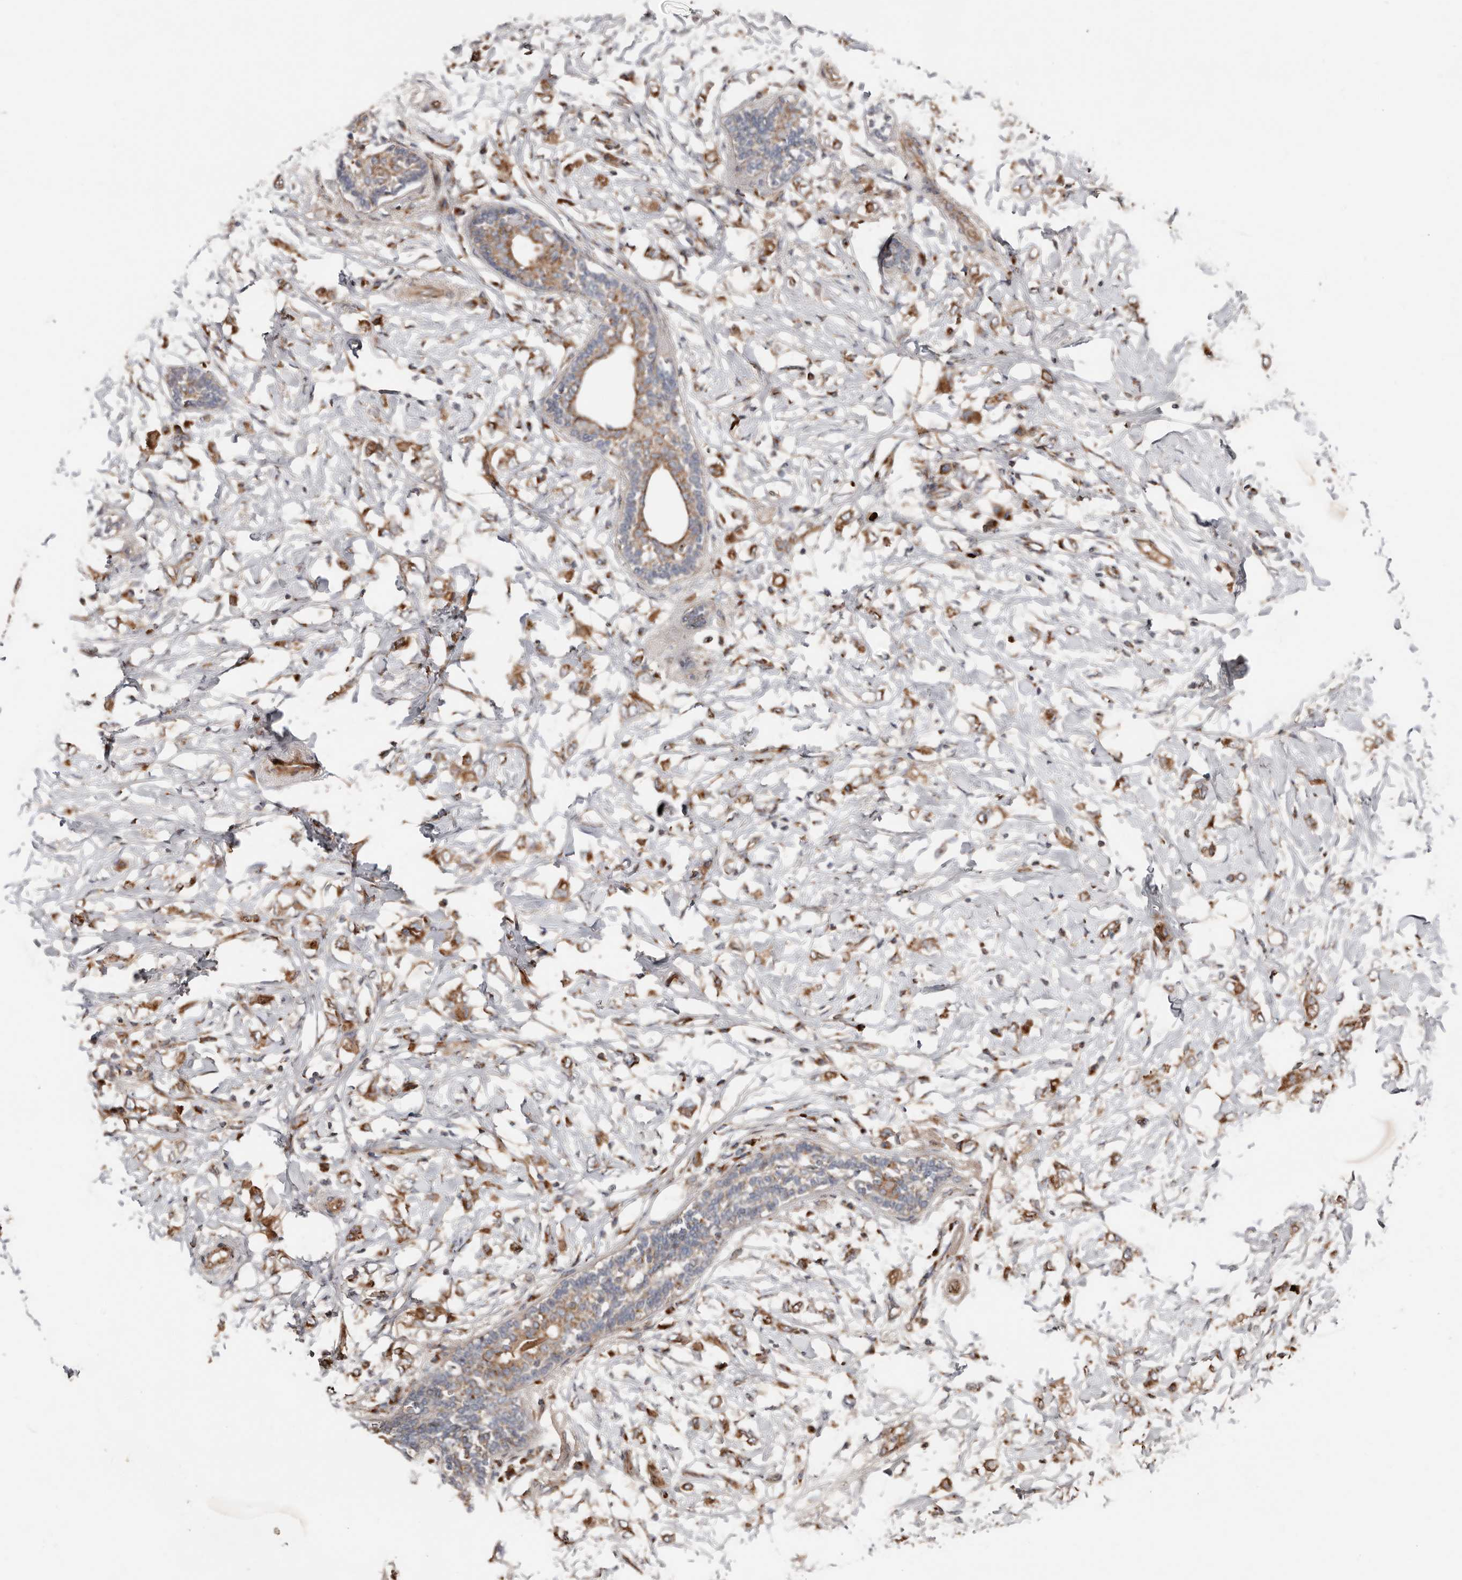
{"staining": {"intensity": "moderate", "quantity": ">75%", "location": "cytoplasmic/membranous"}, "tissue": "breast cancer", "cell_type": "Tumor cells", "image_type": "cancer", "snomed": [{"axis": "morphology", "description": "Normal tissue, NOS"}, {"axis": "morphology", "description": "Lobular carcinoma"}, {"axis": "topography", "description": "Breast"}], "caption": "Breast cancer tissue reveals moderate cytoplasmic/membranous expression in approximately >75% of tumor cells The protein of interest is shown in brown color, while the nuclei are stained blue.", "gene": "COG1", "patient": {"sex": "female", "age": 47}}